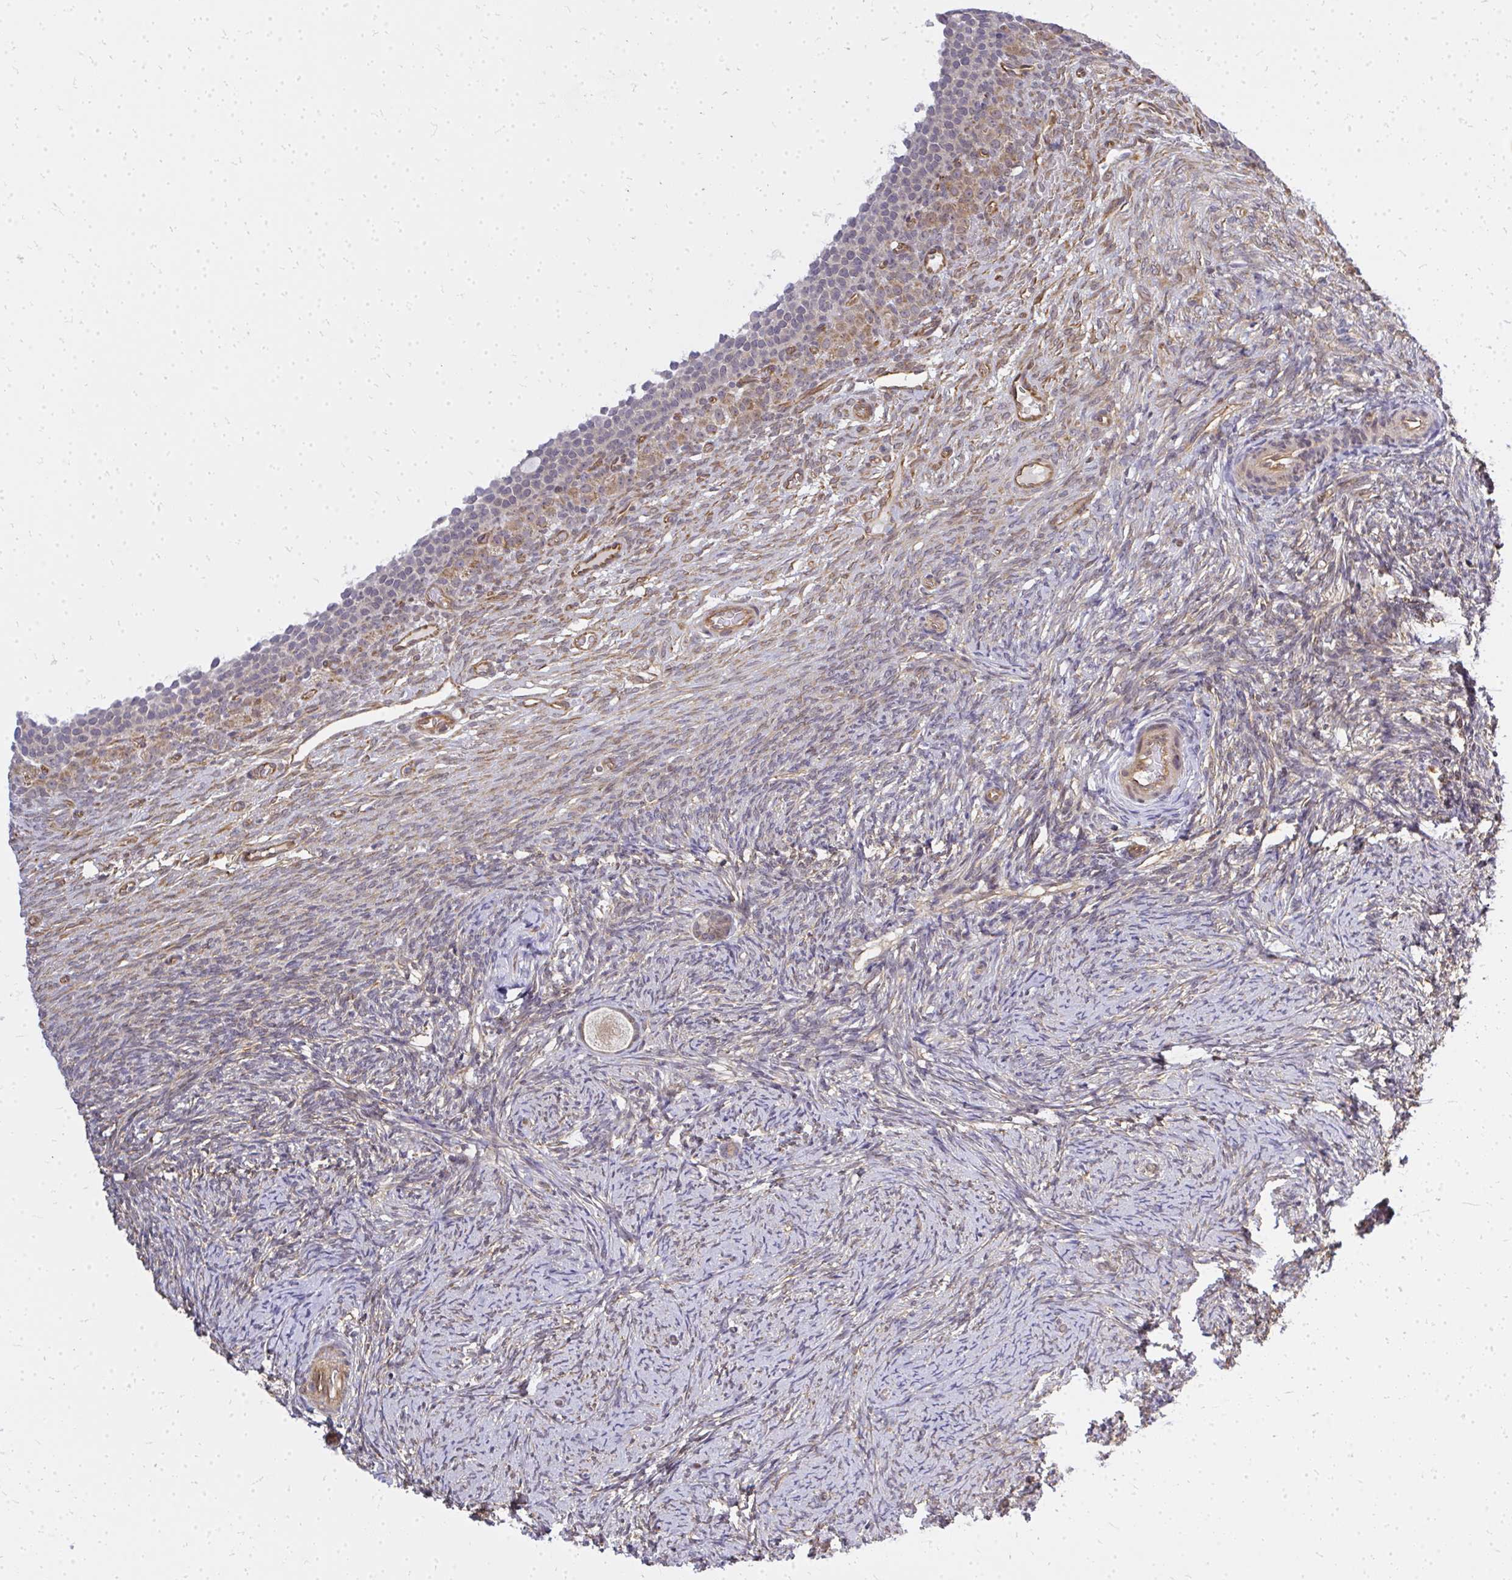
{"staining": {"intensity": "weak", "quantity": ">75%", "location": "cytoplasmic/membranous"}, "tissue": "ovary", "cell_type": "Follicle cells", "image_type": "normal", "snomed": [{"axis": "morphology", "description": "Normal tissue, NOS"}, {"axis": "topography", "description": "Ovary"}], "caption": "The image displays staining of benign ovary, revealing weak cytoplasmic/membranous protein expression (brown color) within follicle cells. (DAB (3,3'-diaminobenzidine) IHC, brown staining for protein, blue staining for nuclei).", "gene": "ENSG00000258472", "patient": {"sex": "female", "age": 34}}